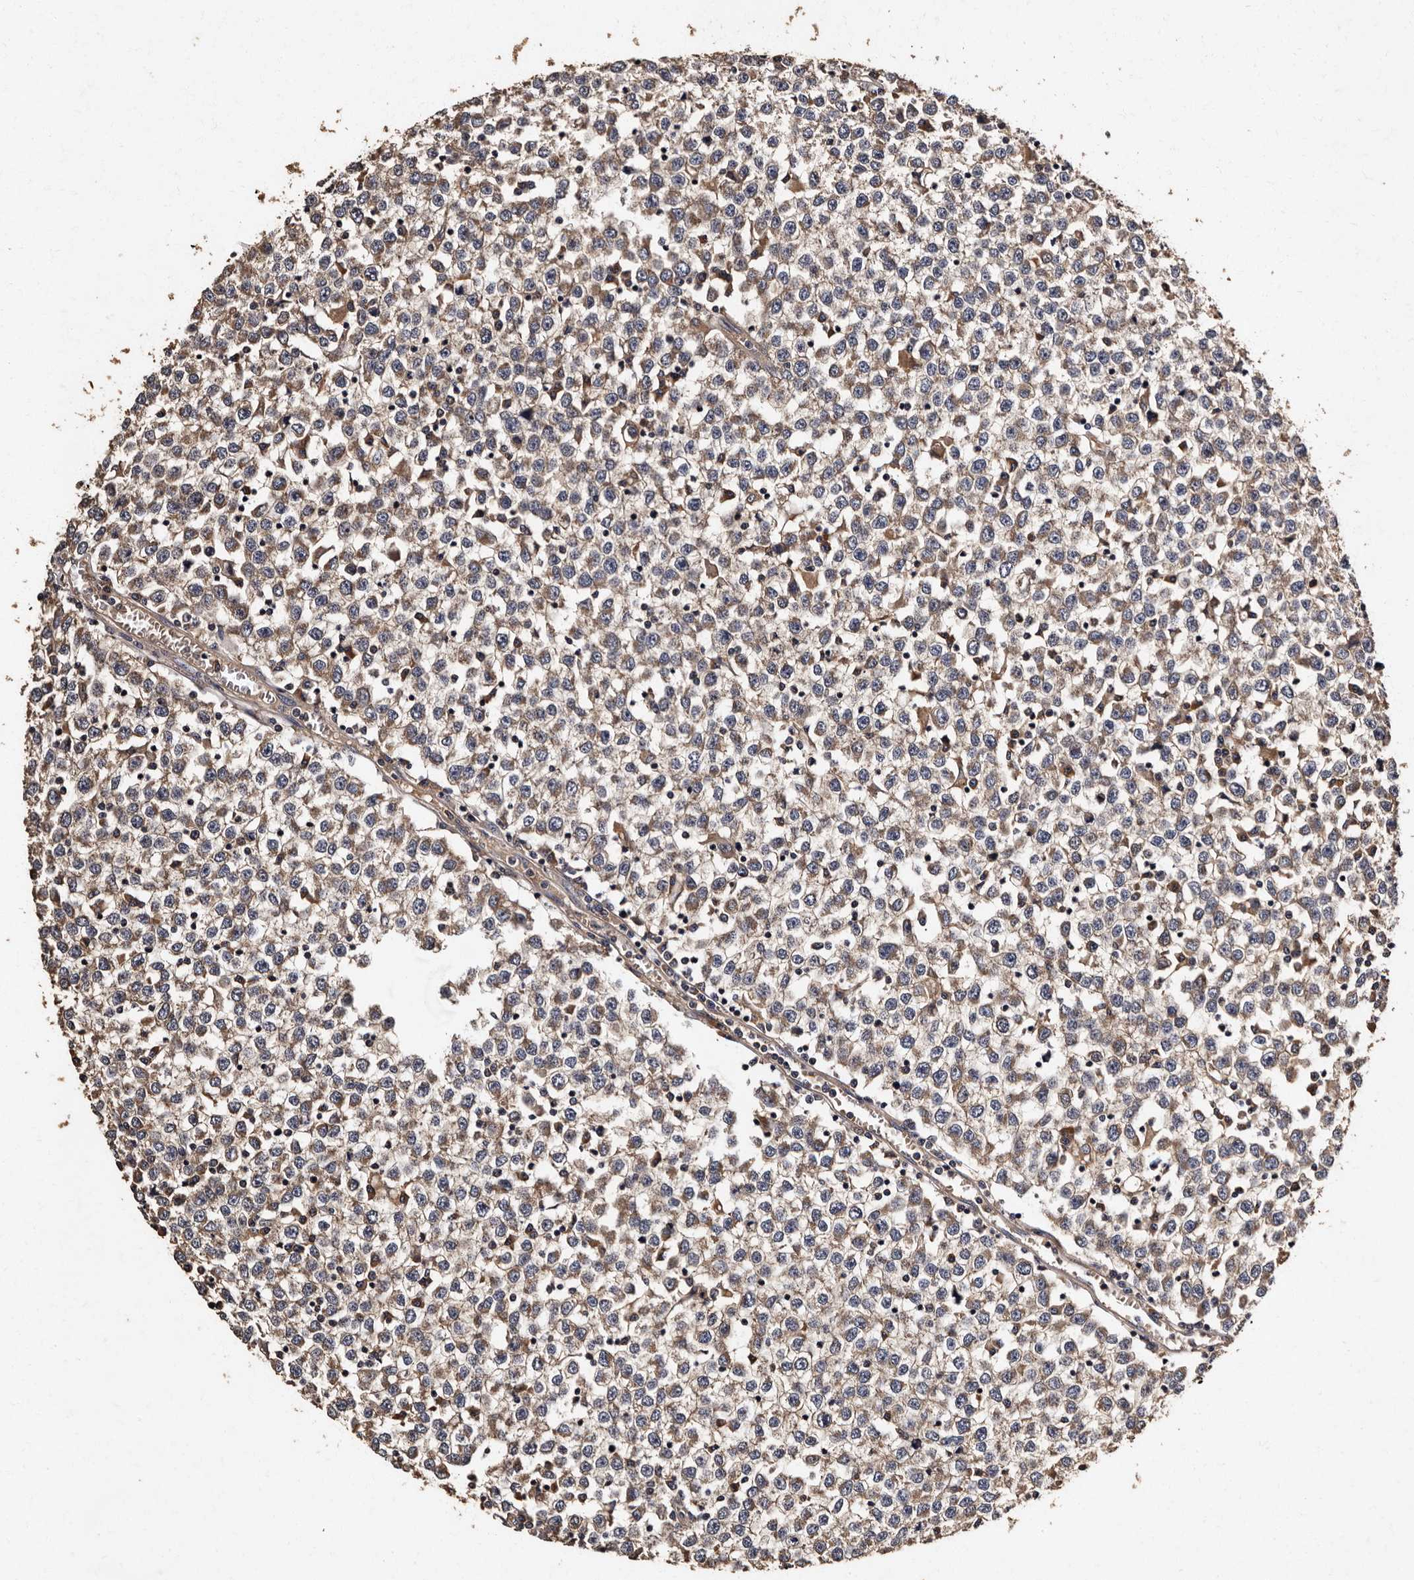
{"staining": {"intensity": "weak", "quantity": ">75%", "location": "cytoplasmic/membranous"}, "tissue": "testis cancer", "cell_type": "Tumor cells", "image_type": "cancer", "snomed": [{"axis": "morphology", "description": "Seminoma, NOS"}, {"axis": "topography", "description": "Testis"}], "caption": "Protein expression analysis of human testis seminoma reveals weak cytoplasmic/membranous expression in approximately >75% of tumor cells.", "gene": "ADCK5", "patient": {"sex": "male", "age": 65}}